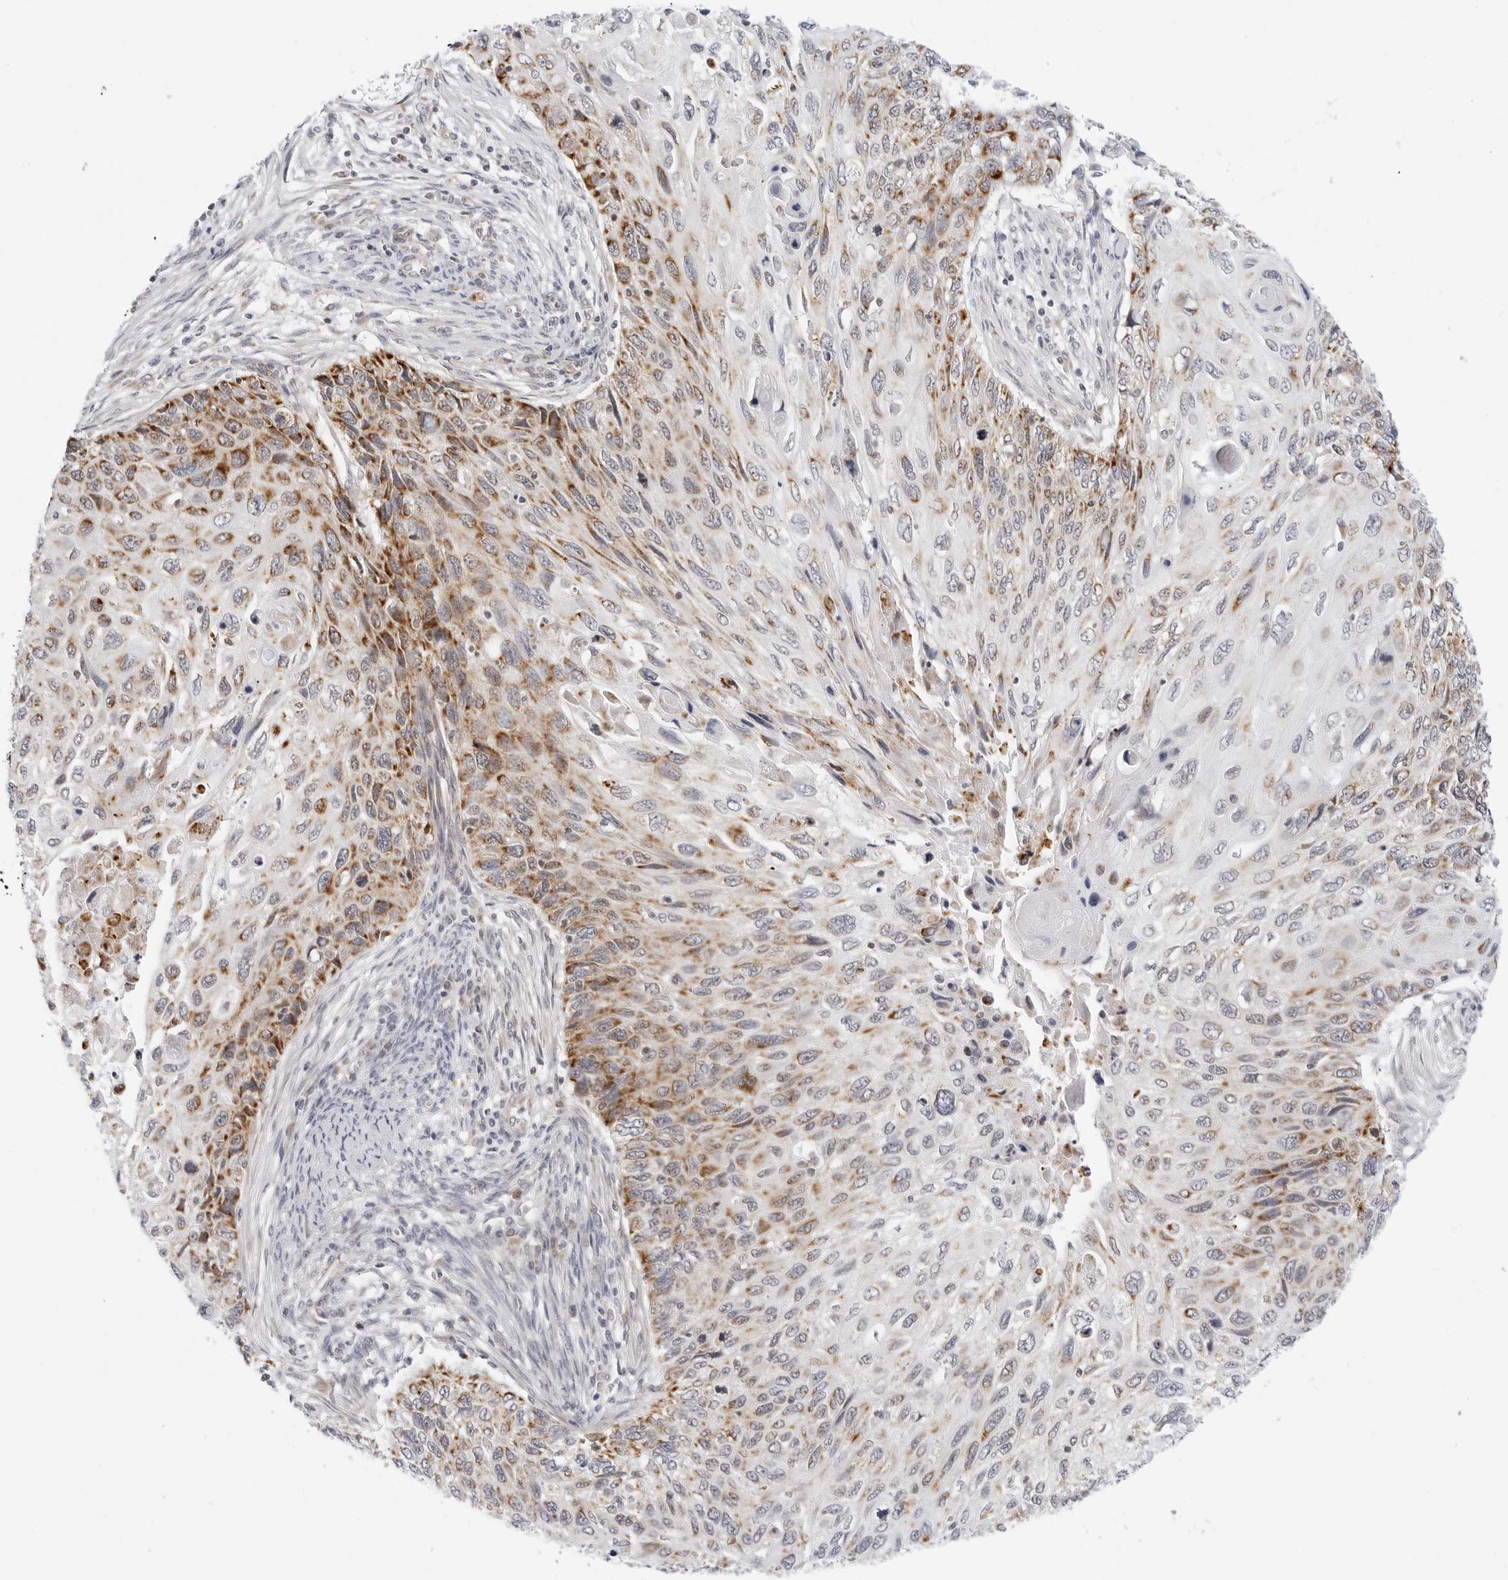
{"staining": {"intensity": "moderate", "quantity": ">75%", "location": "cytoplasmic/membranous"}, "tissue": "cervical cancer", "cell_type": "Tumor cells", "image_type": "cancer", "snomed": [{"axis": "morphology", "description": "Squamous cell carcinoma, NOS"}, {"axis": "topography", "description": "Cervix"}], "caption": "This is an image of immunohistochemistry (IHC) staining of cervical squamous cell carcinoma, which shows moderate staining in the cytoplasmic/membranous of tumor cells.", "gene": "CIART", "patient": {"sex": "female", "age": 70}}